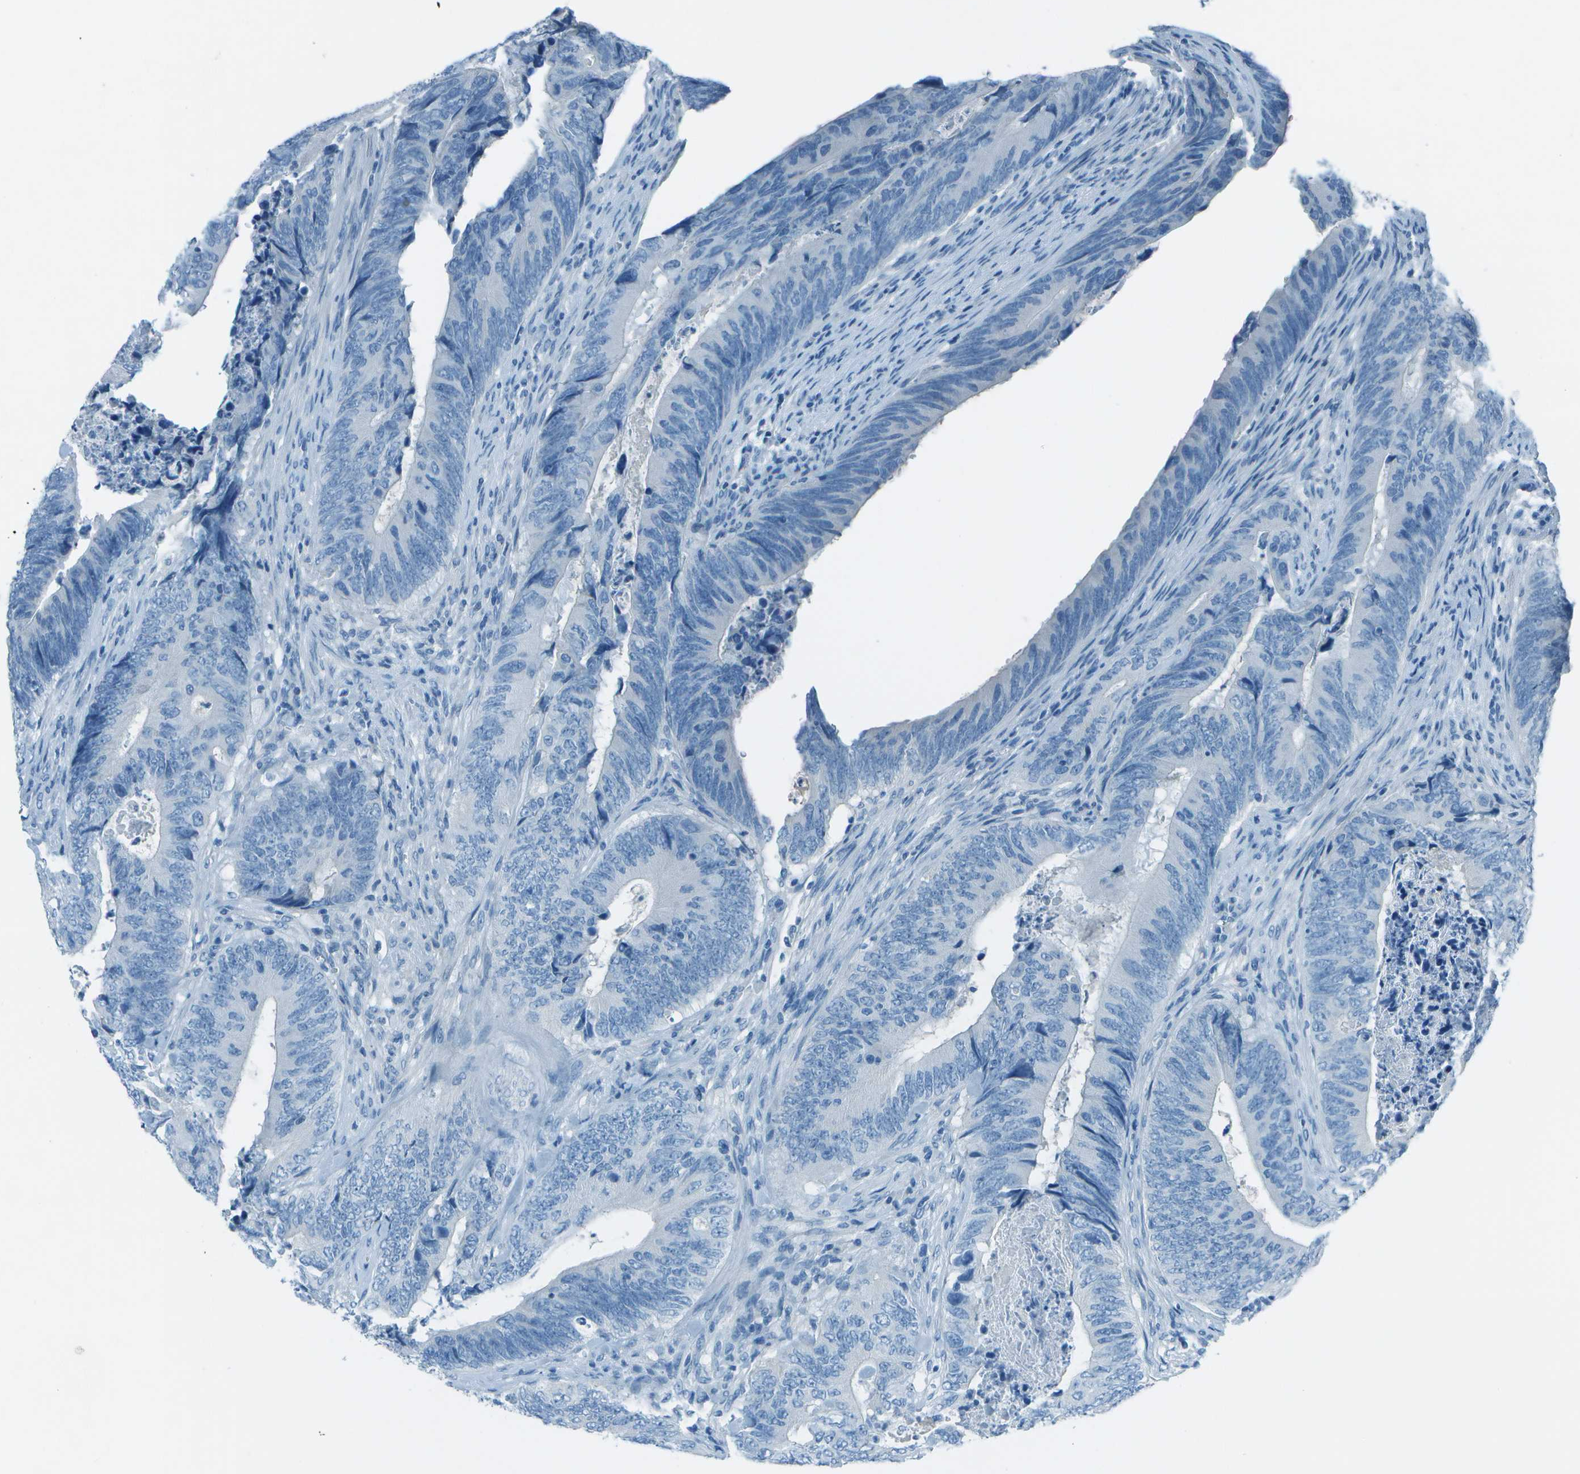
{"staining": {"intensity": "negative", "quantity": "none", "location": "none"}, "tissue": "colorectal cancer", "cell_type": "Tumor cells", "image_type": "cancer", "snomed": [{"axis": "morphology", "description": "Normal tissue, NOS"}, {"axis": "morphology", "description": "Adenocarcinoma, NOS"}, {"axis": "topography", "description": "Colon"}], "caption": "The image exhibits no staining of tumor cells in adenocarcinoma (colorectal).", "gene": "FGF1", "patient": {"sex": "male", "age": 56}}